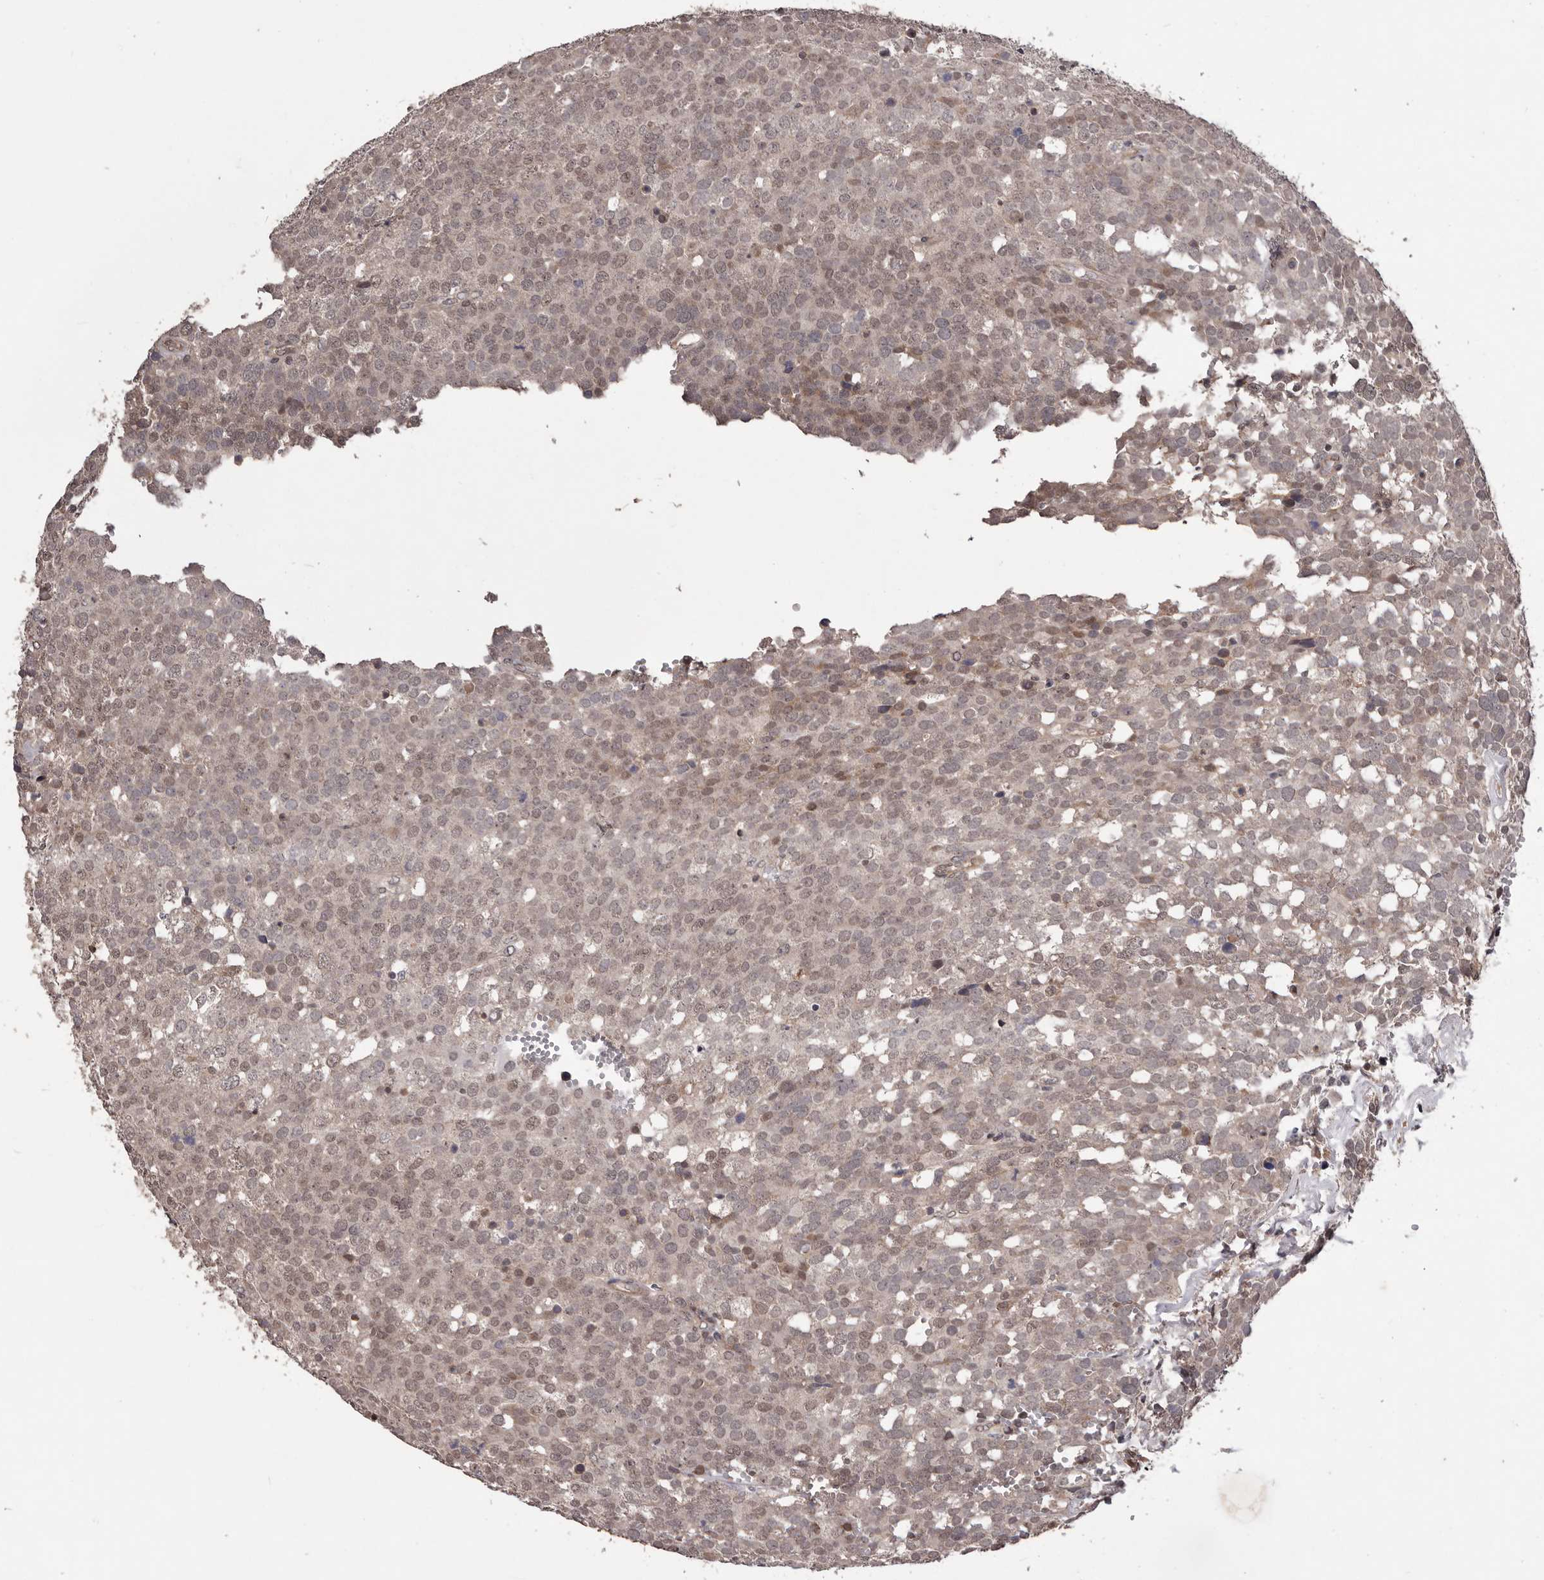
{"staining": {"intensity": "weak", "quantity": "25%-75%", "location": "nuclear"}, "tissue": "testis cancer", "cell_type": "Tumor cells", "image_type": "cancer", "snomed": [{"axis": "morphology", "description": "Seminoma, NOS"}, {"axis": "topography", "description": "Testis"}], "caption": "A low amount of weak nuclear staining is appreciated in about 25%-75% of tumor cells in seminoma (testis) tissue.", "gene": "CELF3", "patient": {"sex": "male", "age": 71}}